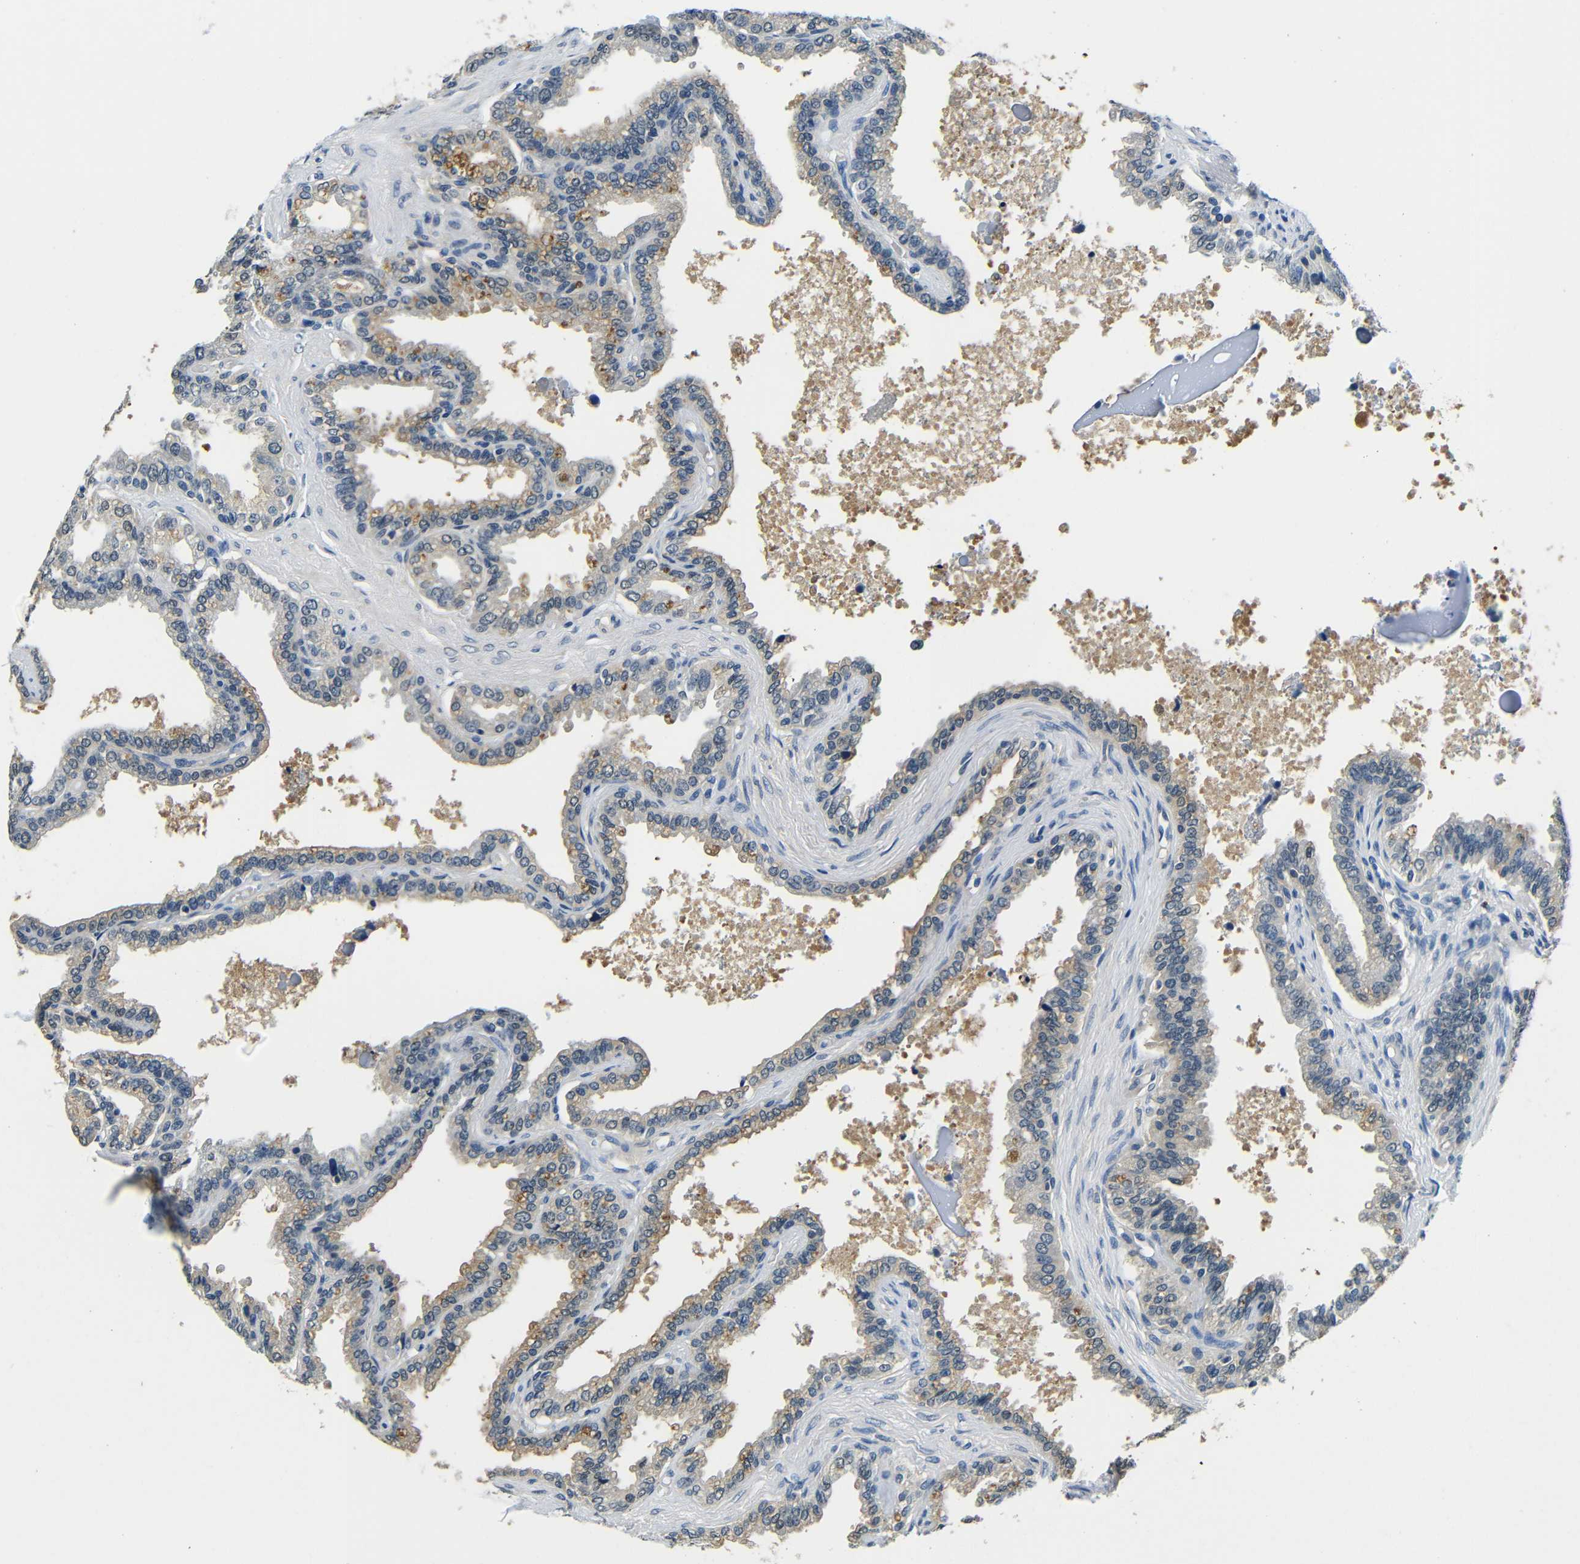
{"staining": {"intensity": "weak", "quantity": "25%-75%", "location": "cytoplasmic/membranous"}, "tissue": "seminal vesicle", "cell_type": "Glandular cells", "image_type": "normal", "snomed": [{"axis": "morphology", "description": "Normal tissue, NOS"}, {"axis": "topography", "description": "Seminal veicle"}], "caption": "Glandular cells demonstrate low levels of weak cytoplasmic/membranous staining in approximately 25%-75% of cells in normal seminal vesicle. (IHC, brightfield microscopy, high magnification).", "gene": "ADAP1", "patient": {"sex": "male", "age": 46}}